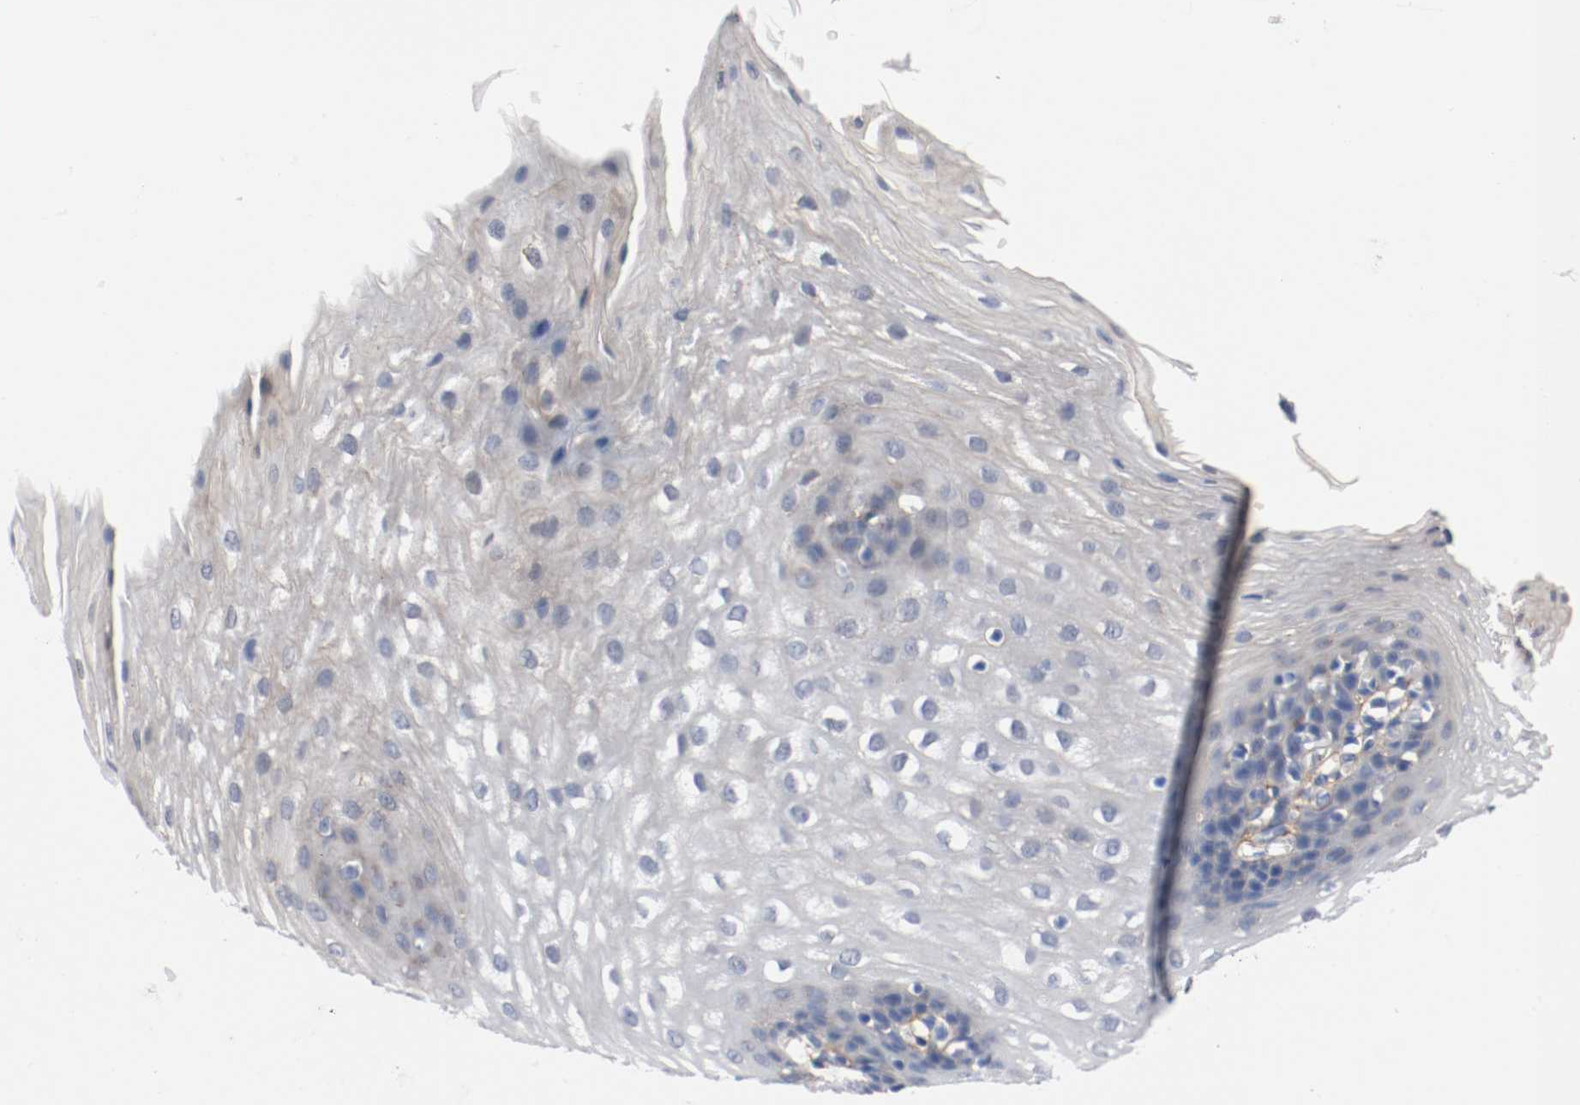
{"staining": {"intensity": "weak", "quantity": "<25%", "location": "cytoplasmic/membranous"}, "tissue": "esophagus", "cell_type": "Squamous epithelial cells", "image_type": "normal", "snomed": [{"axis": "morphology", "description": "Normal tissue, NOS"}, {"axis": "topography", "description": "Esophagus"}], "caption": "An IHC histopathology image of unremarkable esophagus is shown. There is no staining in squamous epithelial cells of esophagus. The staining is performed using DAB (3,3'-diaminobenzidine) brown chromogen with nuclei counter-stained in using hematoxylin.", "gene": "TNC", "patient": {"sex": "male", "age": 48}}